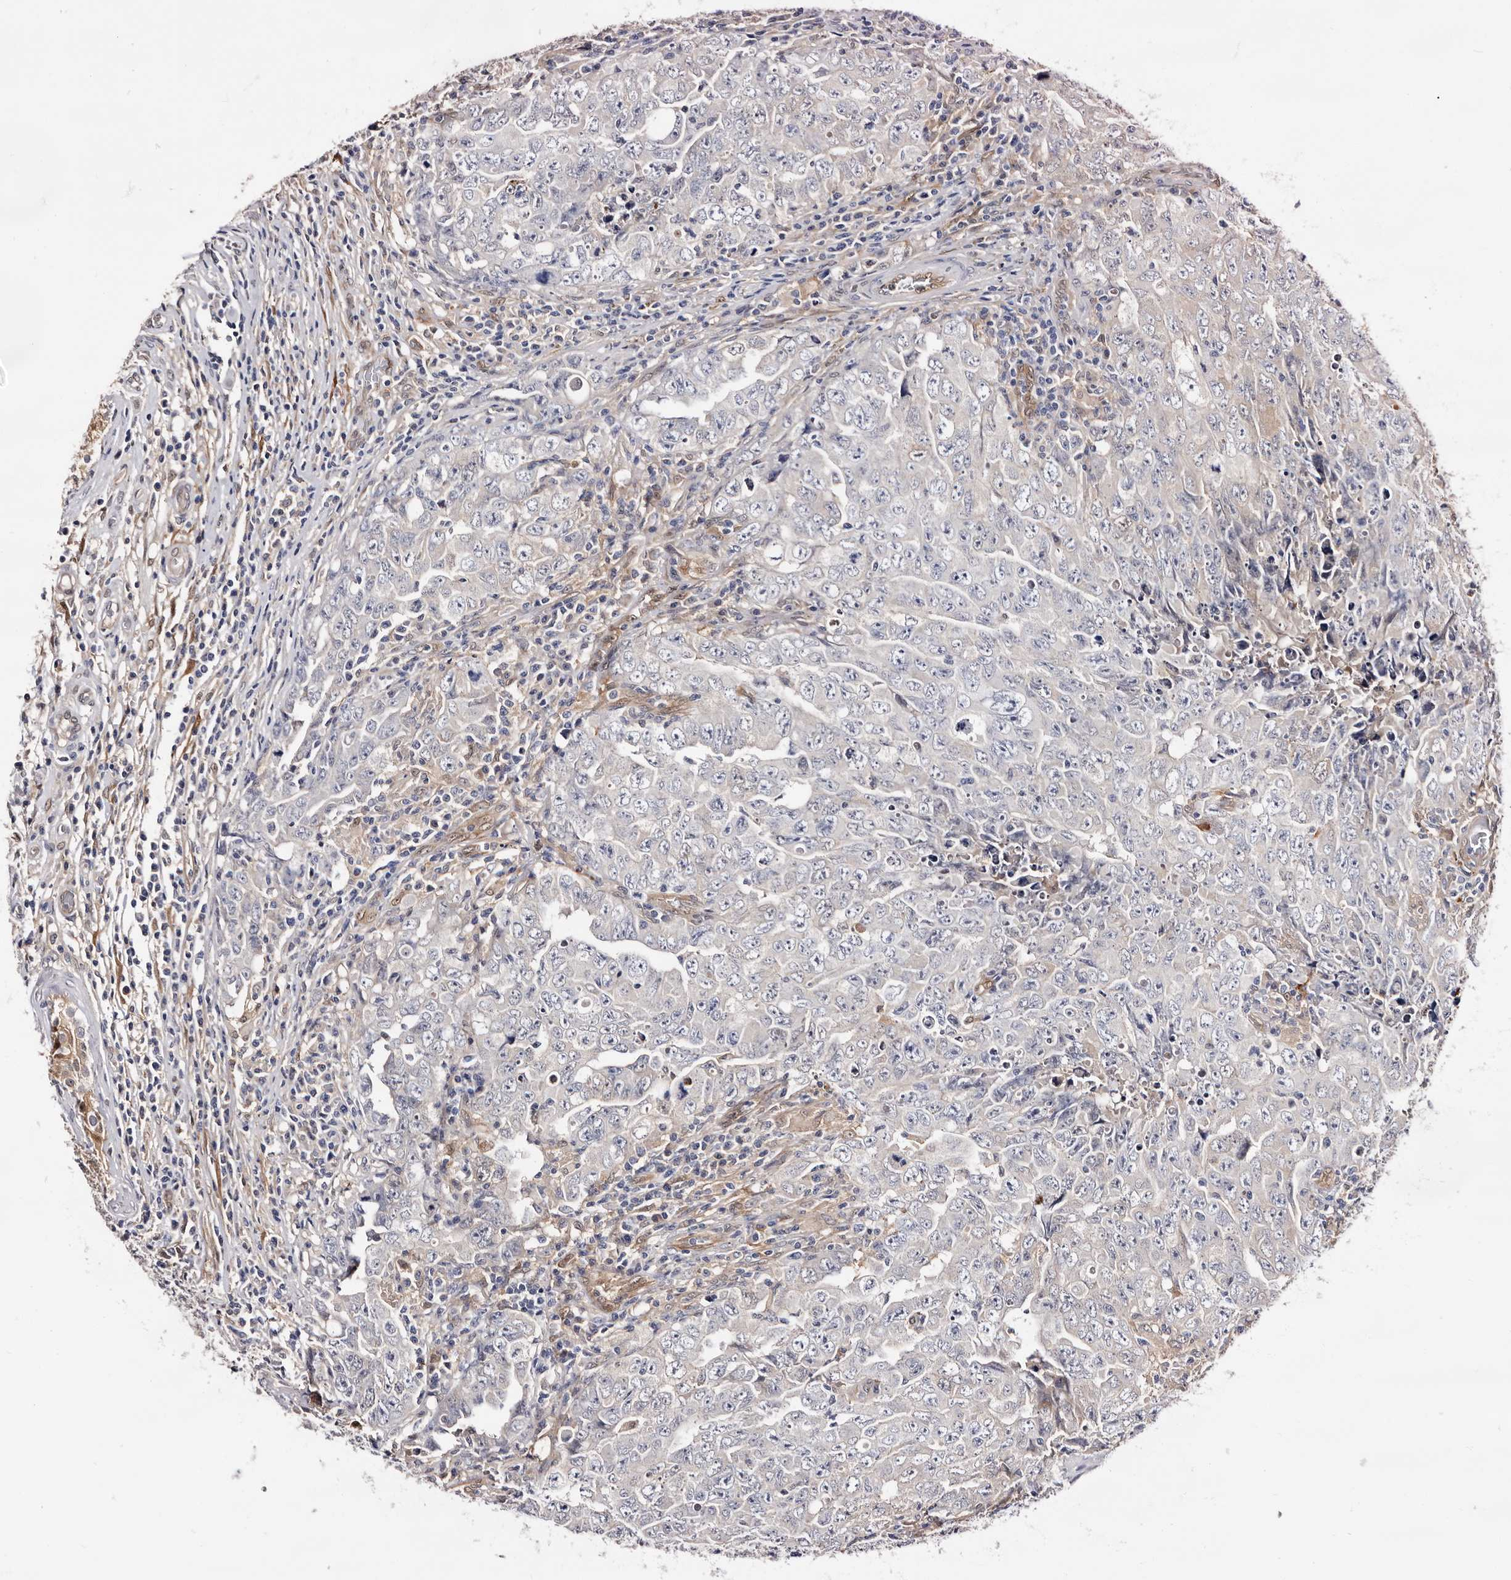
{"staining": {"intensity": "negative", "quantity": "none", "location": "none"}, "tissue": "testis cancer", "cell_type": "Tumor cells", "image_type": "cancer", "snomed": [{"axis": "morphology", "description": "Carcinoma, Embryonal, NOS"}, {"axis": "topography", "description": "Testis"}], "caption": "IHC histopathology image of neoplastic tissue: human testis embryonal carcinoma stained with DAB shows no significant protein positivity in tumor cells. (DAB immunohistochemistry, high magnification).", "gene": "TP53I3", "patient": {"sex": "male", "age": 26}}